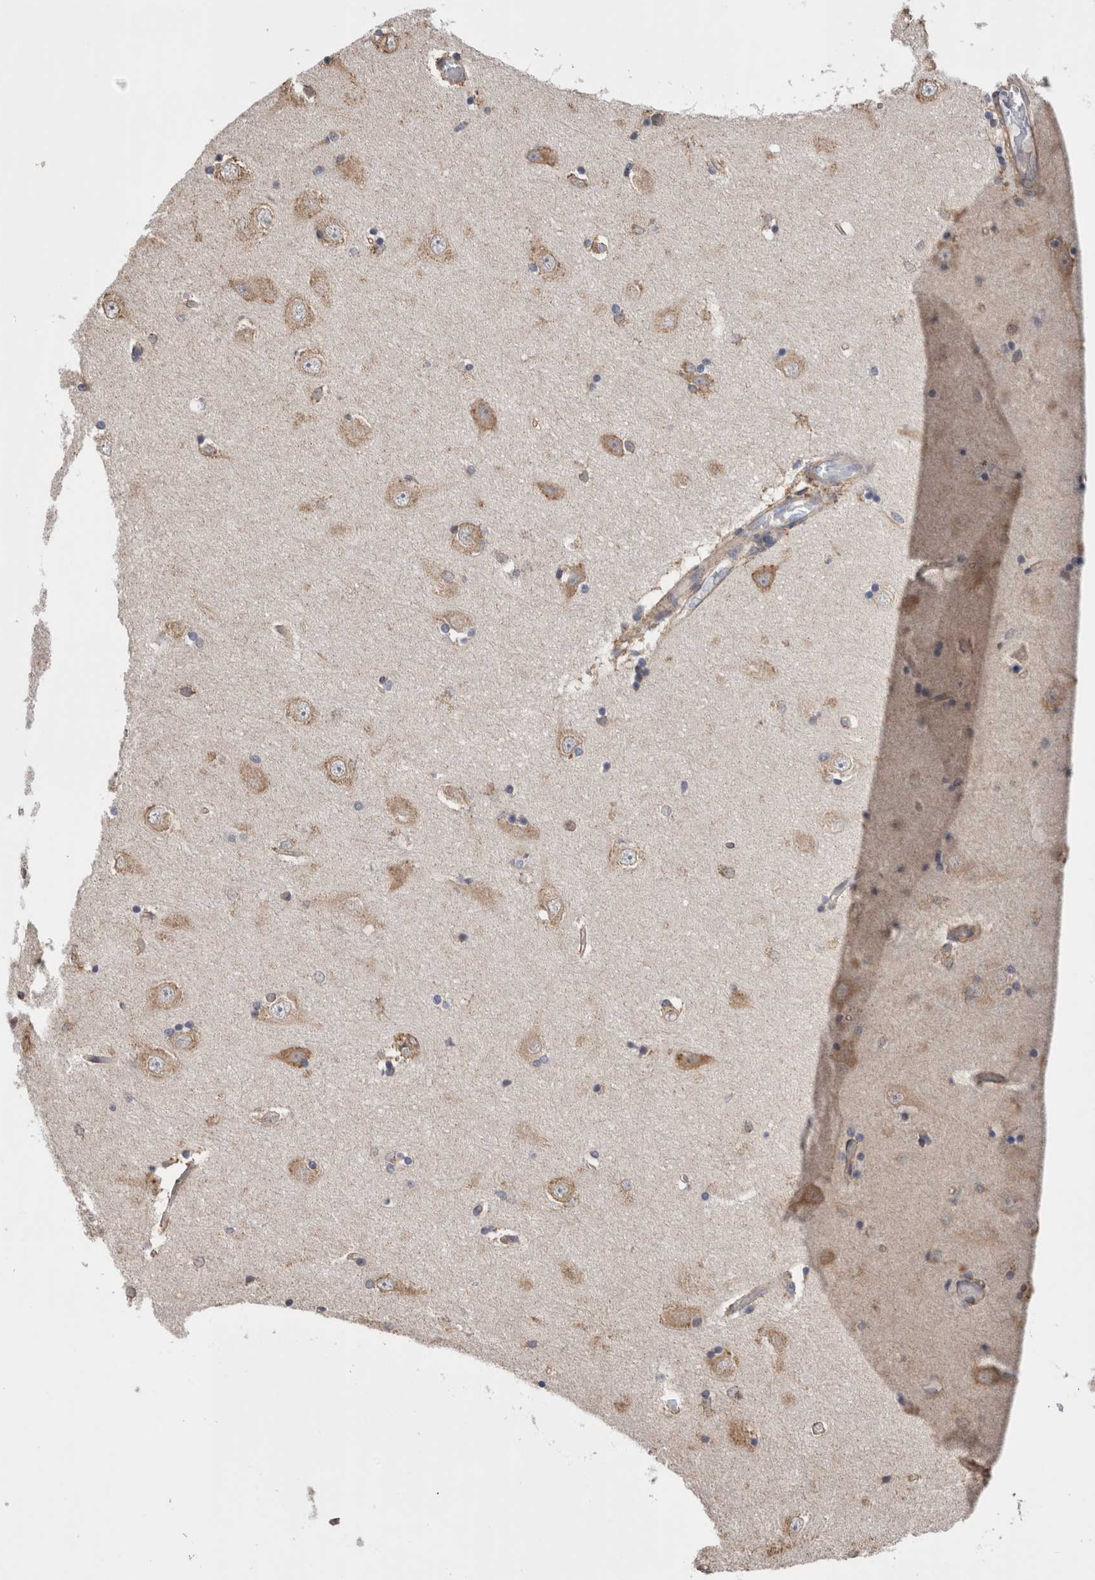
{"staining": {"intensity": "negative", "quantity": "none", "location": "none"}, "tissue": "hippocampus", "cell_type": "Glial cells", "image_type": "normal", "snomed": [{"axis": "morphology", "description": "Normal tissue, NOS"}, {"axis": "topography", "description": "Hippocampus"}], "caption": "Immunohistochemical staining of normal human hippocampus reveals no significant expression in glial cells. Brightfield microscopy of IHC stained with DAB (3,3'-diaminobenzidine) (brown) and hematoxylin (blue), captured at high magnification.", "gene": "SMAP2", "patient": {"sex": "male", "age": 45}}